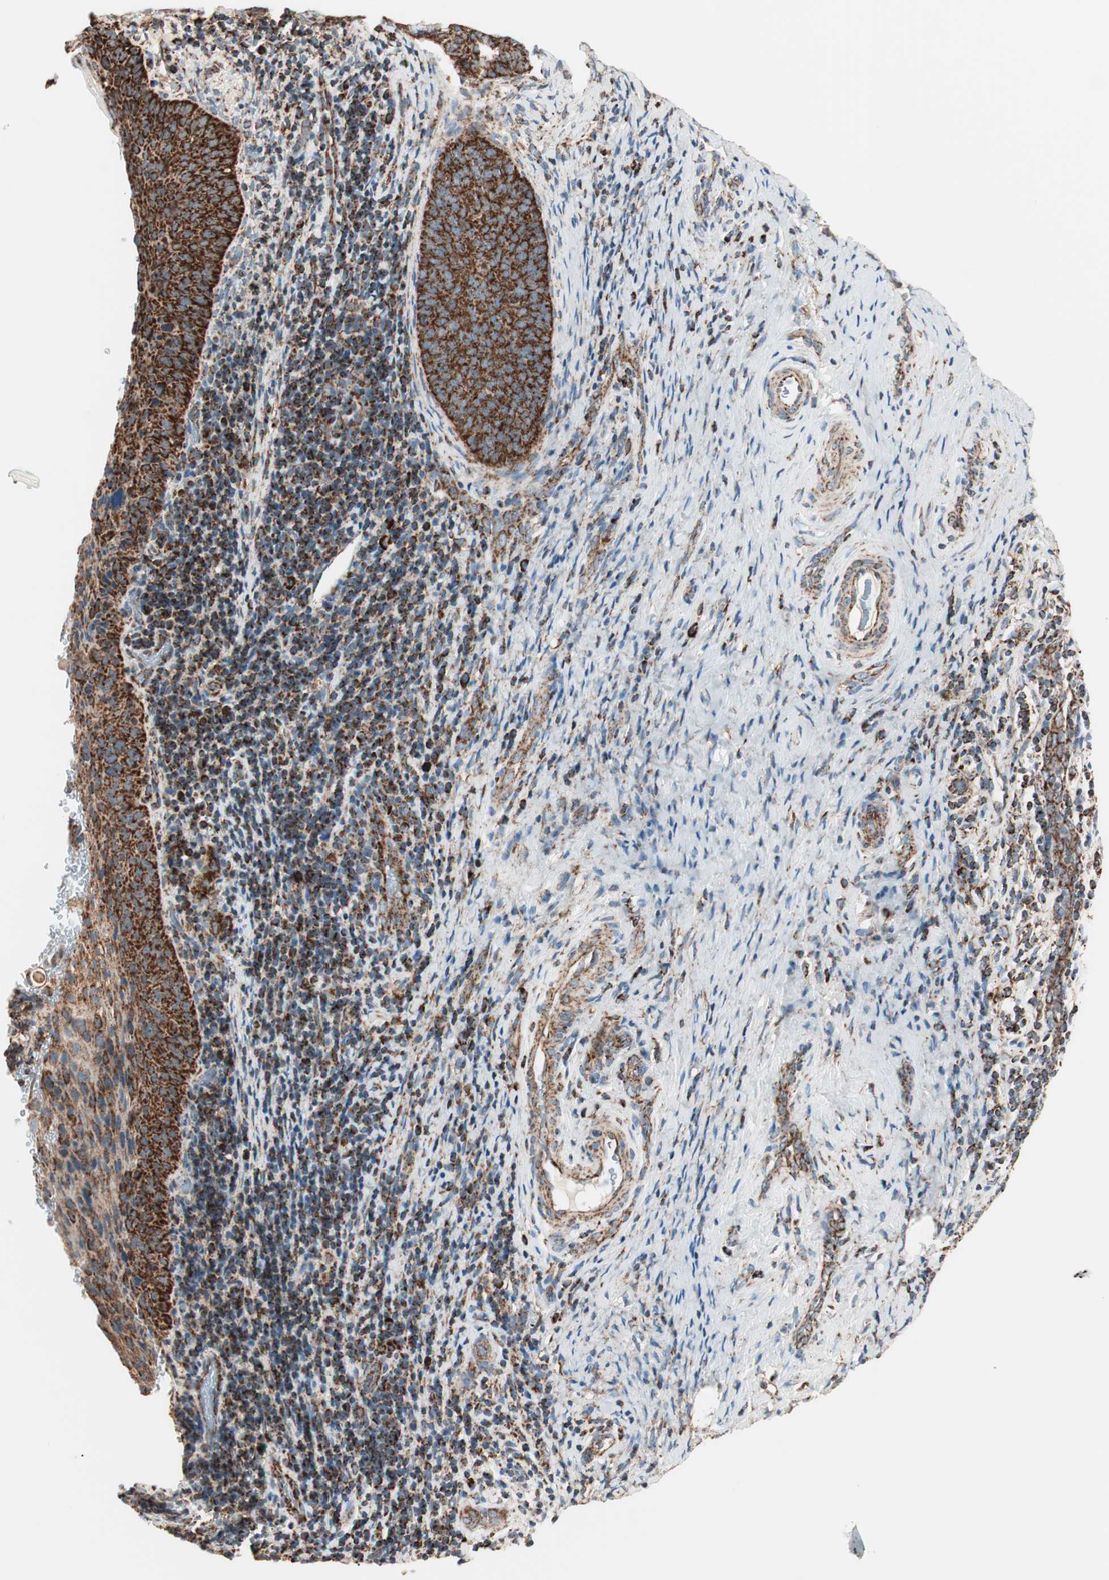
{"staining": {"intensity": "strong", "quantity": ">75%", "location": "cytoplasmic/membranous"}, "tissue": "cervical cancer", "cell_type": "Tumor cells", "image_type": "cancer", "snomed": [{"axis": "morphology", "description": "Squamous cell carcinoma, NOS"}, {"axis": "topography", "description": "Cervix"}], "caption": "A high amount of strong cytoplasmic/membranous expression is appreciated in about >75% of tumor cells in cervical squamous cell carcinoma tissue. The staining was performed using DAB, with brown indicating positive protein expression. Nuclei are stained blue with hematoxylin.", "gene": "TOMM22", "patient": {"sex": "female", "age": 33}}